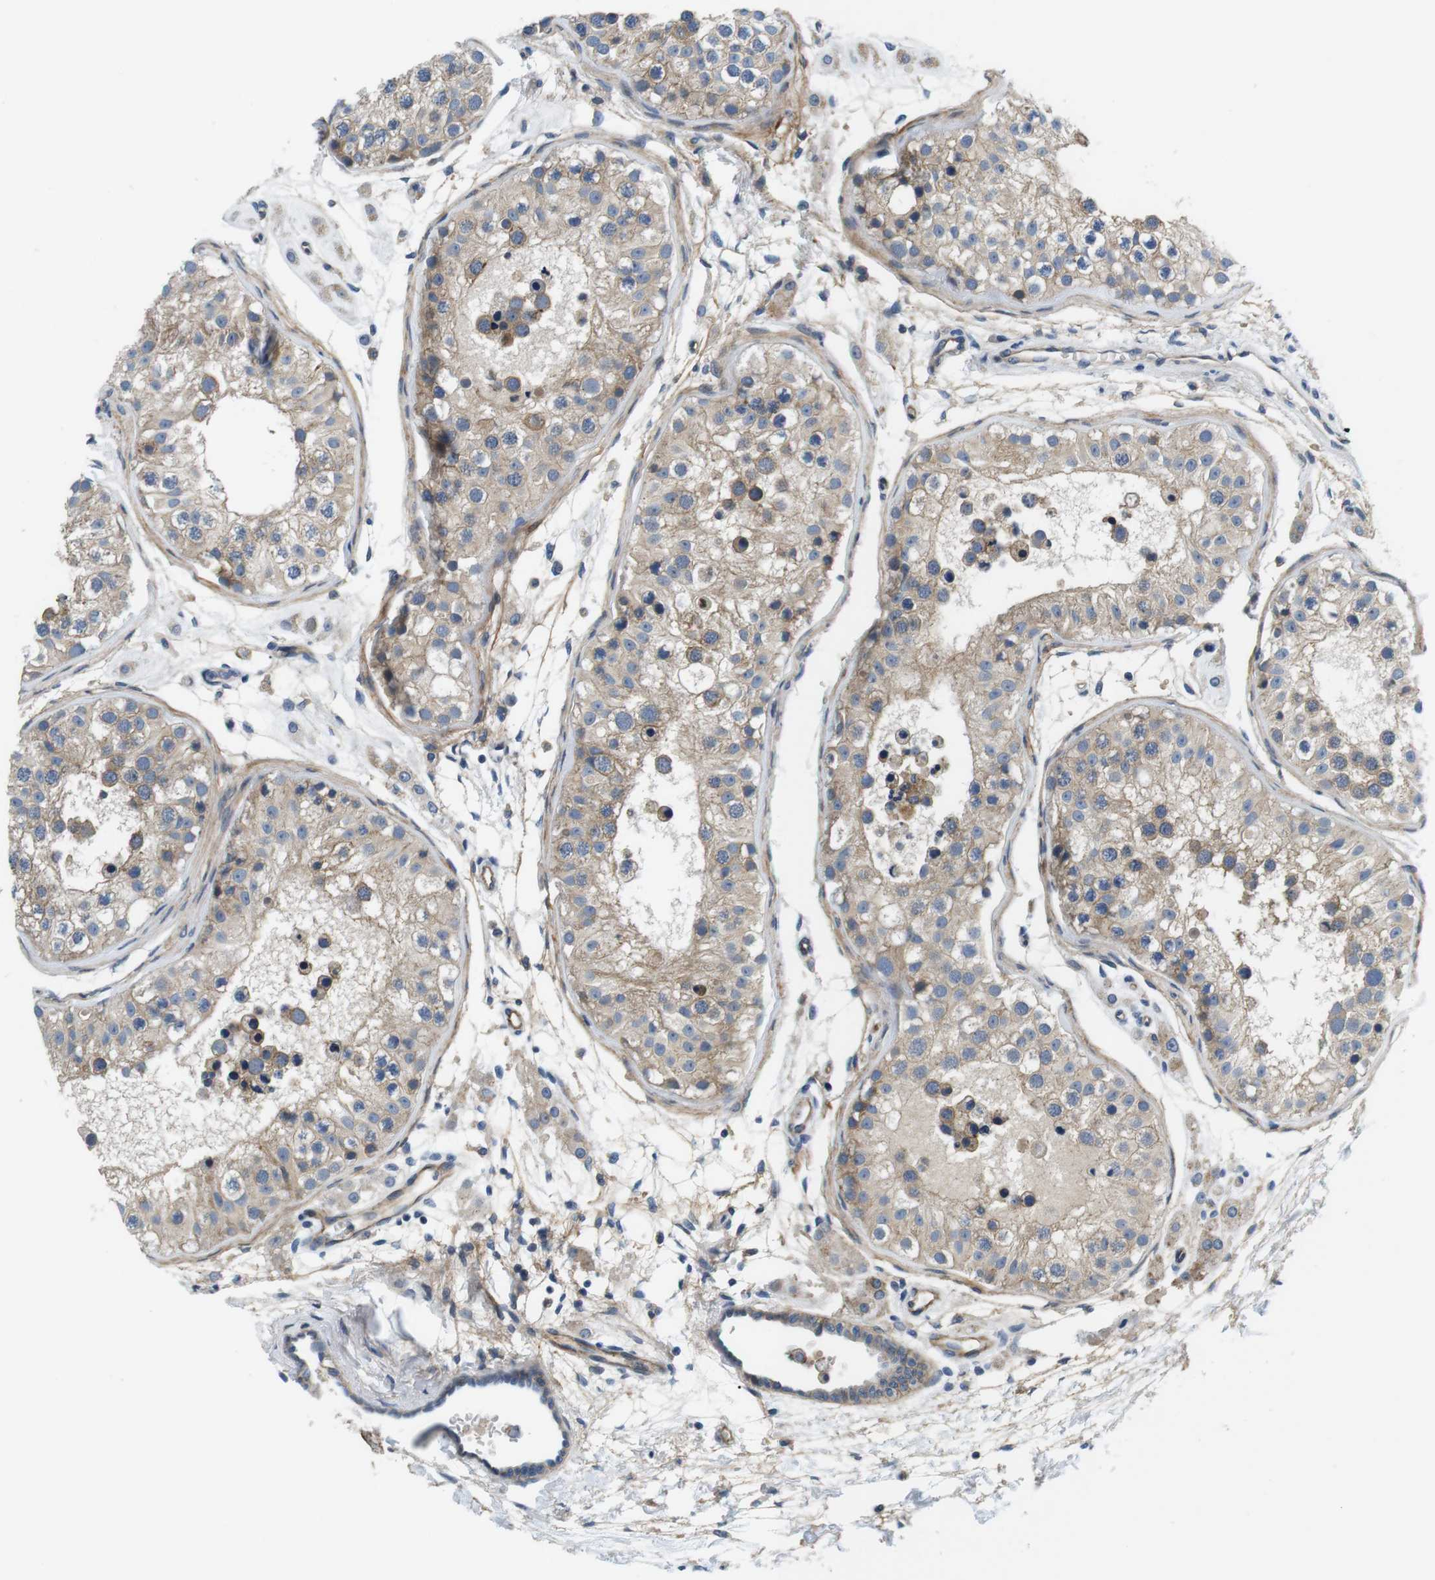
{"staining": {"intensity": "weak", "quantity": "25%-75%", "location": "cytoplasmic/membranous"}, "tissue": "testis", "cell_type": "Cells in seminiferous ducts", "image_type": "normal", "snomed": [{"axis": "morphology", "description": "Normal tissue, NOS"}, {"axis": "morphology", "description": "Adenocarcinoma, metastatic, NOS"}, {"axis": "topography", "description": "Testis"}], "caption": "This image reveals normal testis stained with immunohistochemistry (IHC) to label a protein in brown. The cytoplasmic/membranous of cells in seminiferous ducts show weak positivity for the protein. Nuclei are counter-stained blue.", "gene": "SLC30A1", "patient": {"sex": "male", "age": 26}}